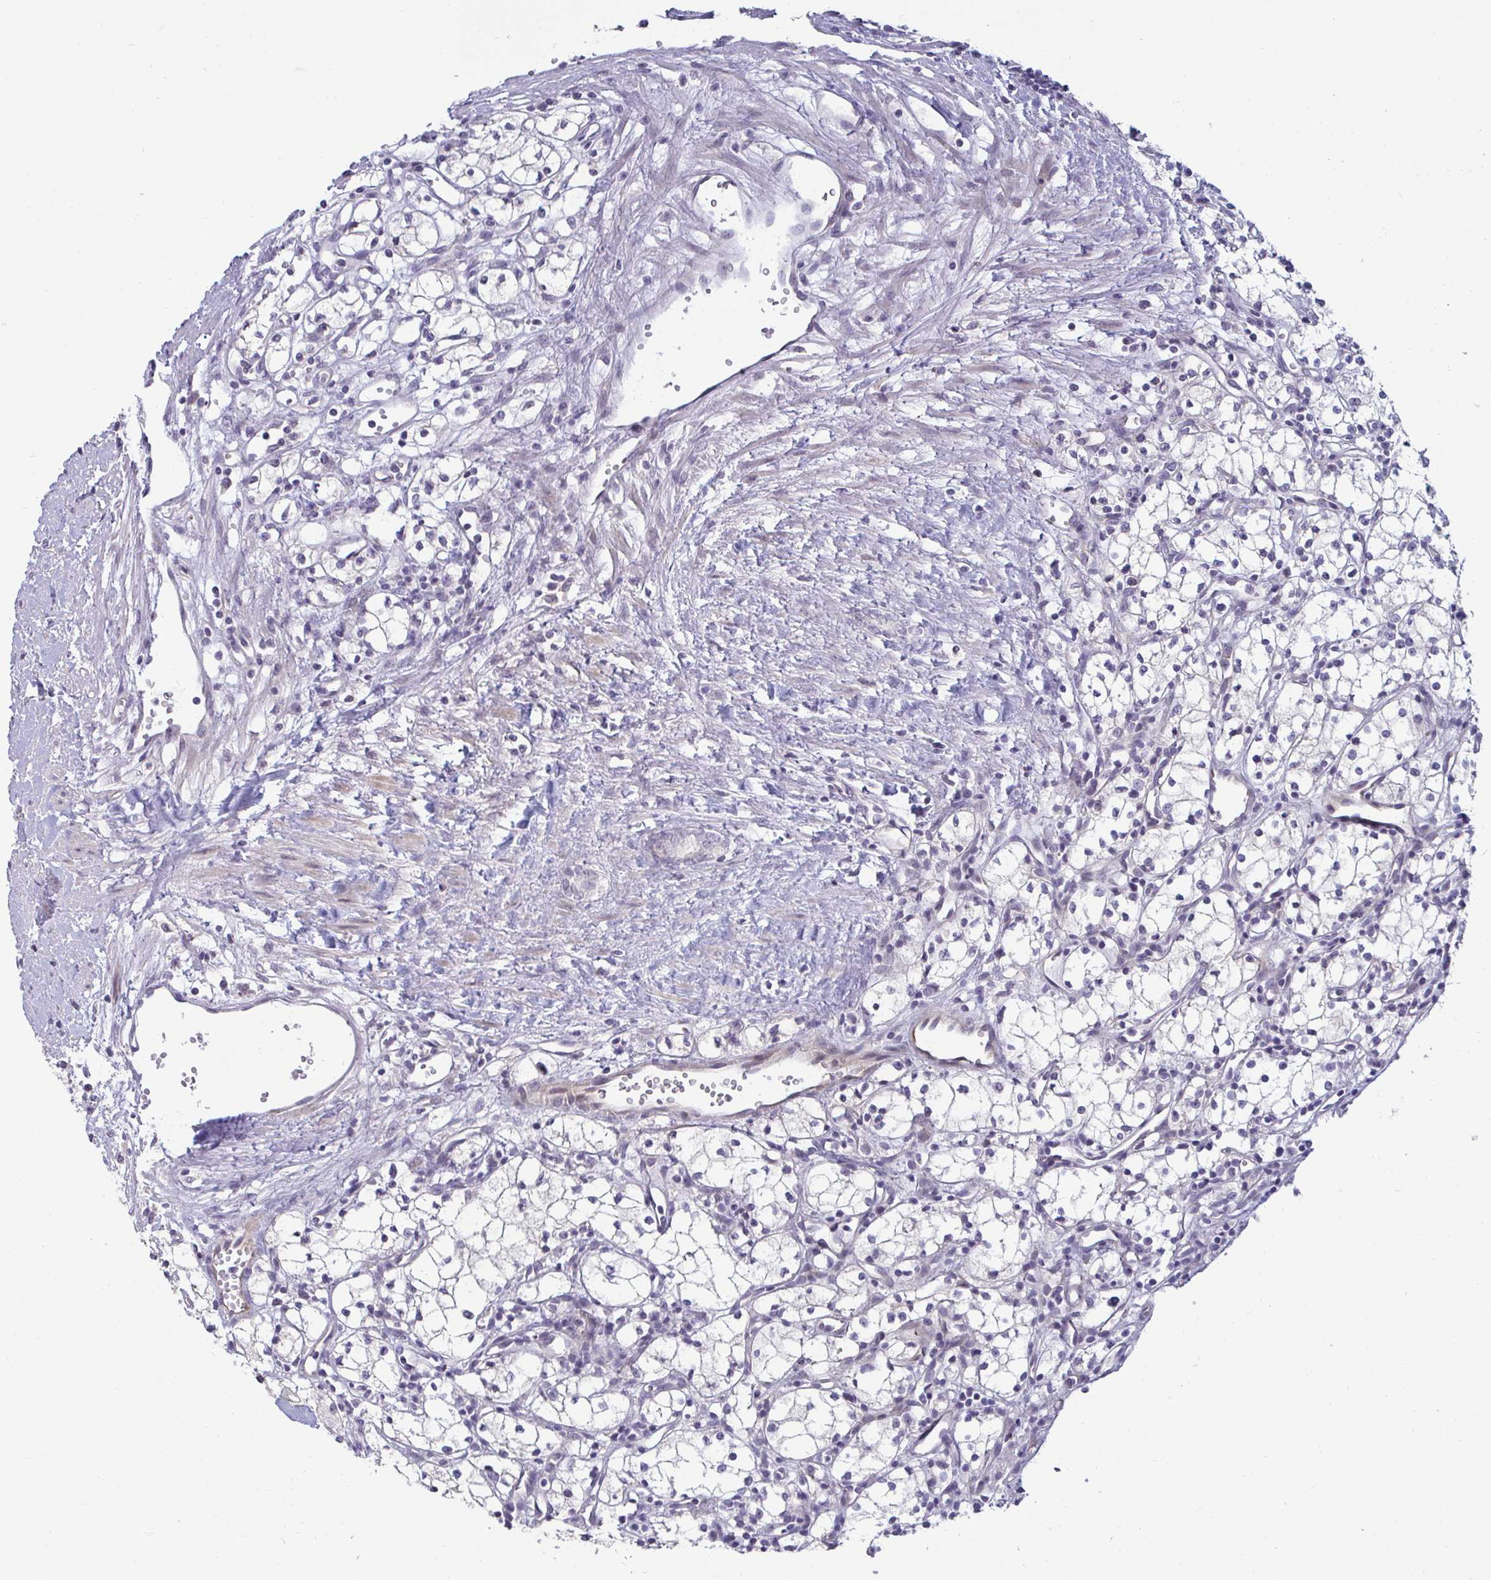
{"staining": {"intensity": "negative", "quantity": "none", "location": "none"}, "tissue": "renal cancer", "cell_type": "Tumor cells", "image_type": "cancer", "snomed": [{"axis": "morphology", "description": "Adenocarcinoma, NOS"}, {"axis": "topography", "description": "Kidney"}], "caption": "The immunohistochemistry (IHC) image has no significant positivity in tumor cells of renal cancer (adenocarcinoma) tissue.", "gene": "GSTM1", "patient": {"sex": "male", "age": 59}}